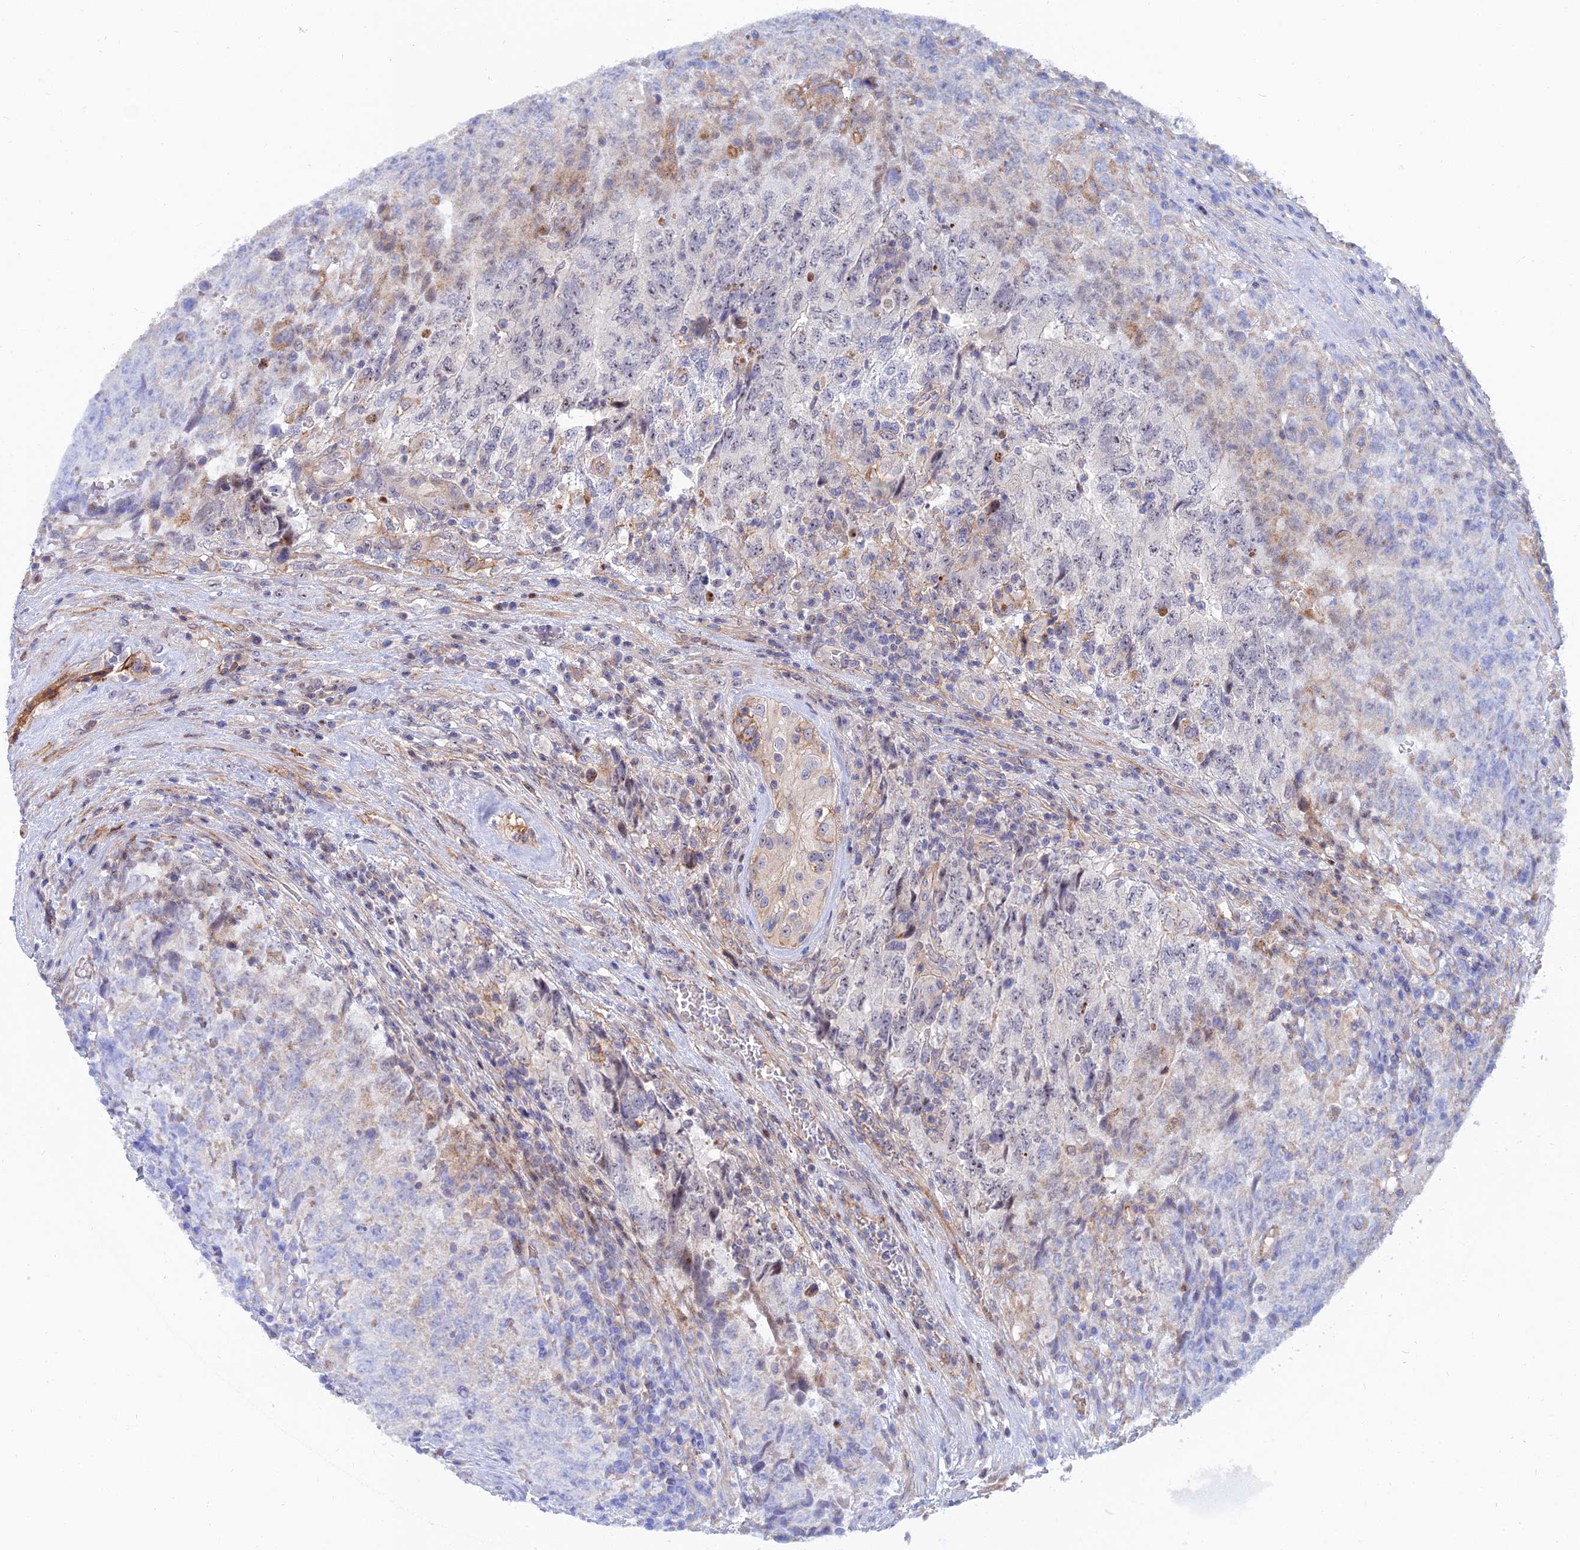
{"staining": {"intensity": "negative", "quantity": "none", "location": "none"}, "tissue": "testis cancer", "cell_type": "Tumor cells", "image_type": "cancer", "snomed": [{"axis": "morphology", "description": "Carcinoma, Embryonal, NOS"}, {"axis": "topography", "description": "Testis"}], "caption": "Immunohistochemical staining of human embryonal carcinoma (testis) exhibits no significant positivity in tumor cells.", "gene": "TRIM43B", "patient": {"sex": "male", "age": 34}}